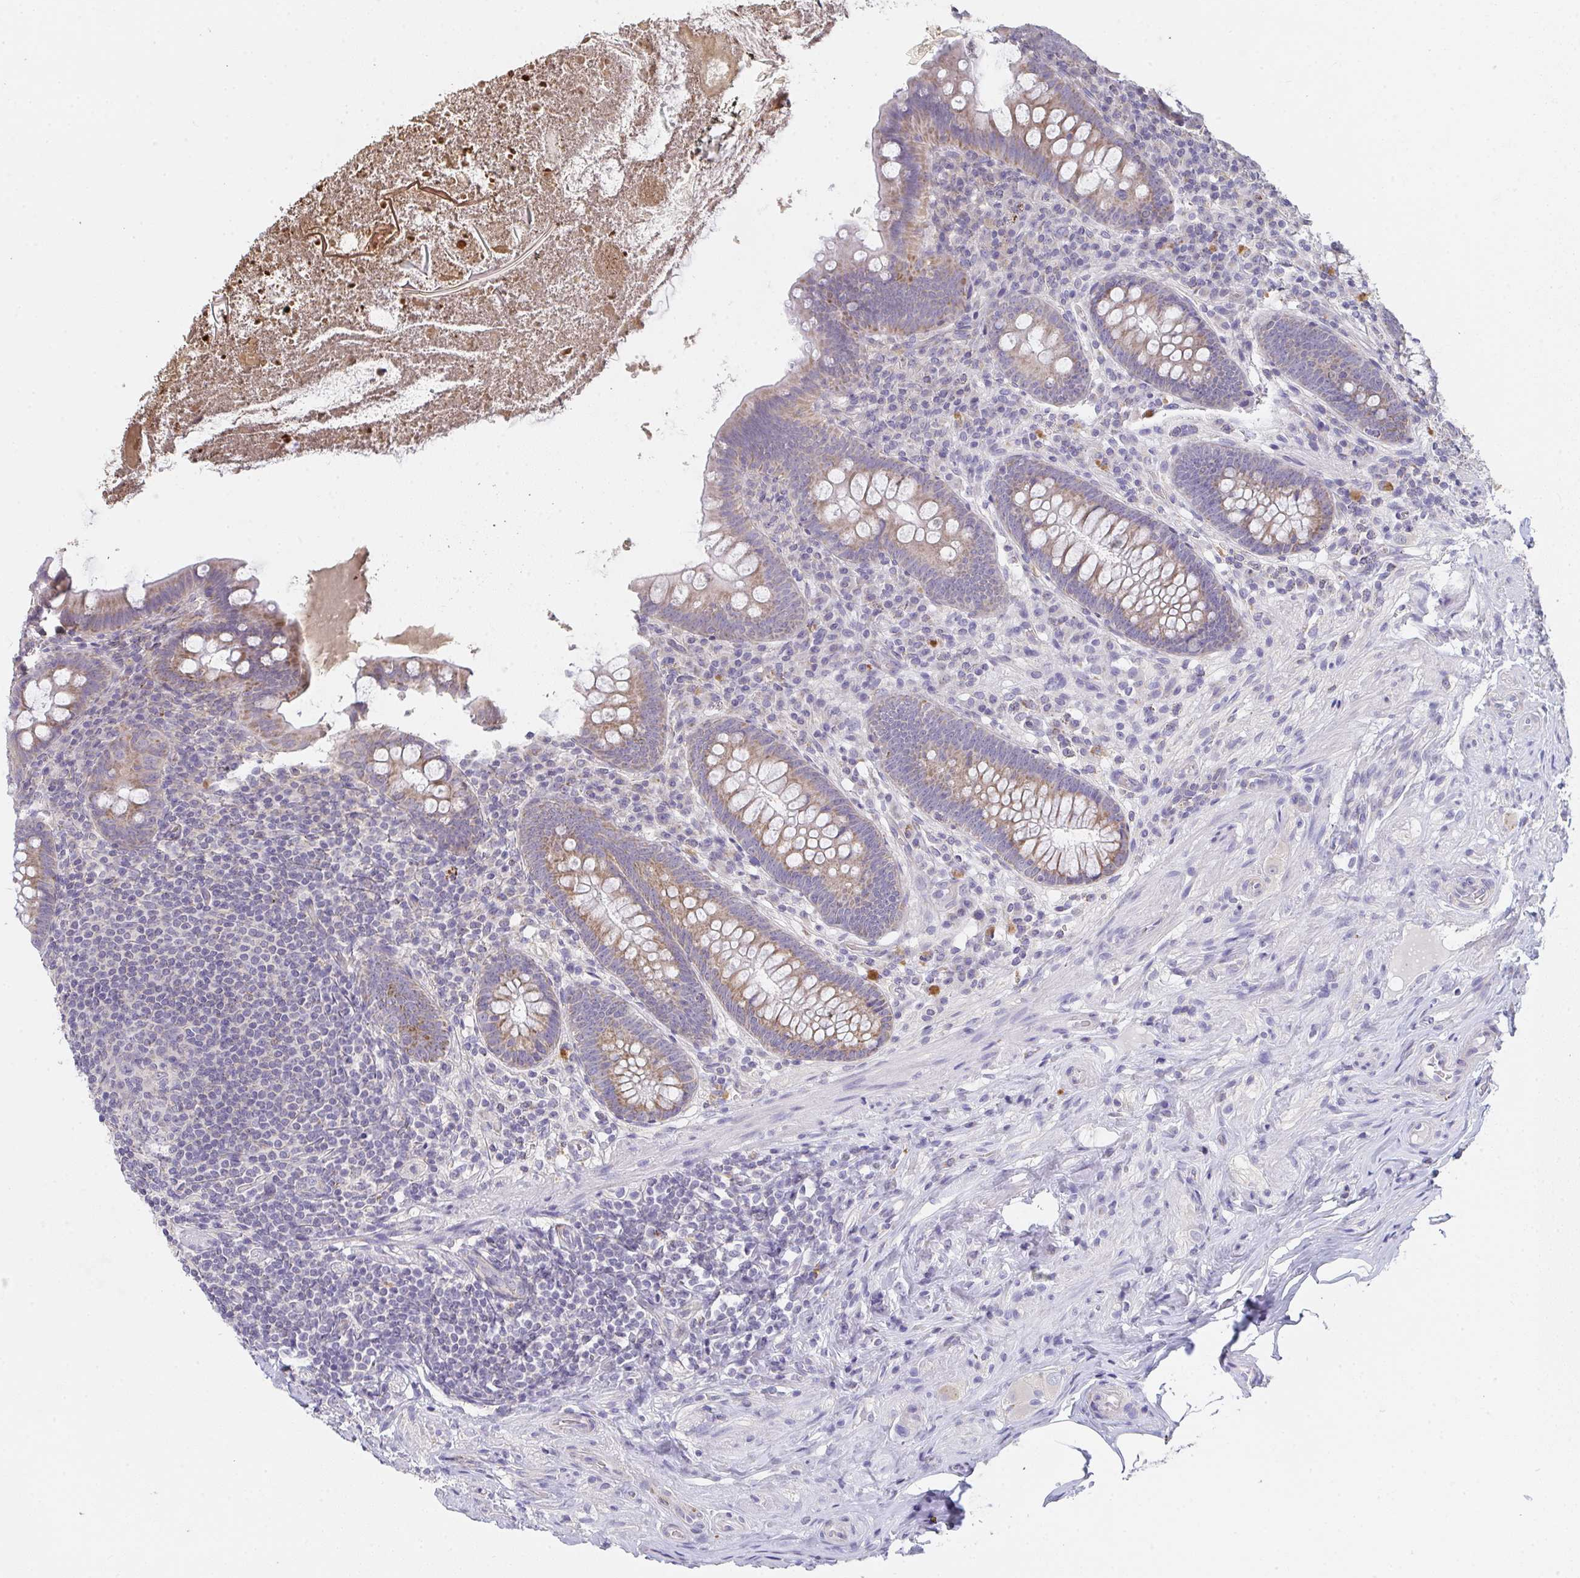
{"staining": {"intensity": "moderate", "quantity": "25%-75%", "location": "cytoplasmic/membranous"}, "tissue": "appendix", "cell_type": "Glandular cells", "image_type": "normal", "snomed": [{"axis": "morphology", "description": "Normal tissue, NOS"}, {"axis": "topography", "description": "Appendix"}], "caption": "Moderate cytoplasmic/membranous expression is identified in about 25%-75% of glandular cells in unremarkable appendix. The protein of interest is shown in brown color, while the nuclei are stained blue.", "gene": "TMEM219", "patient": {"sex": "male", "age": 71}}